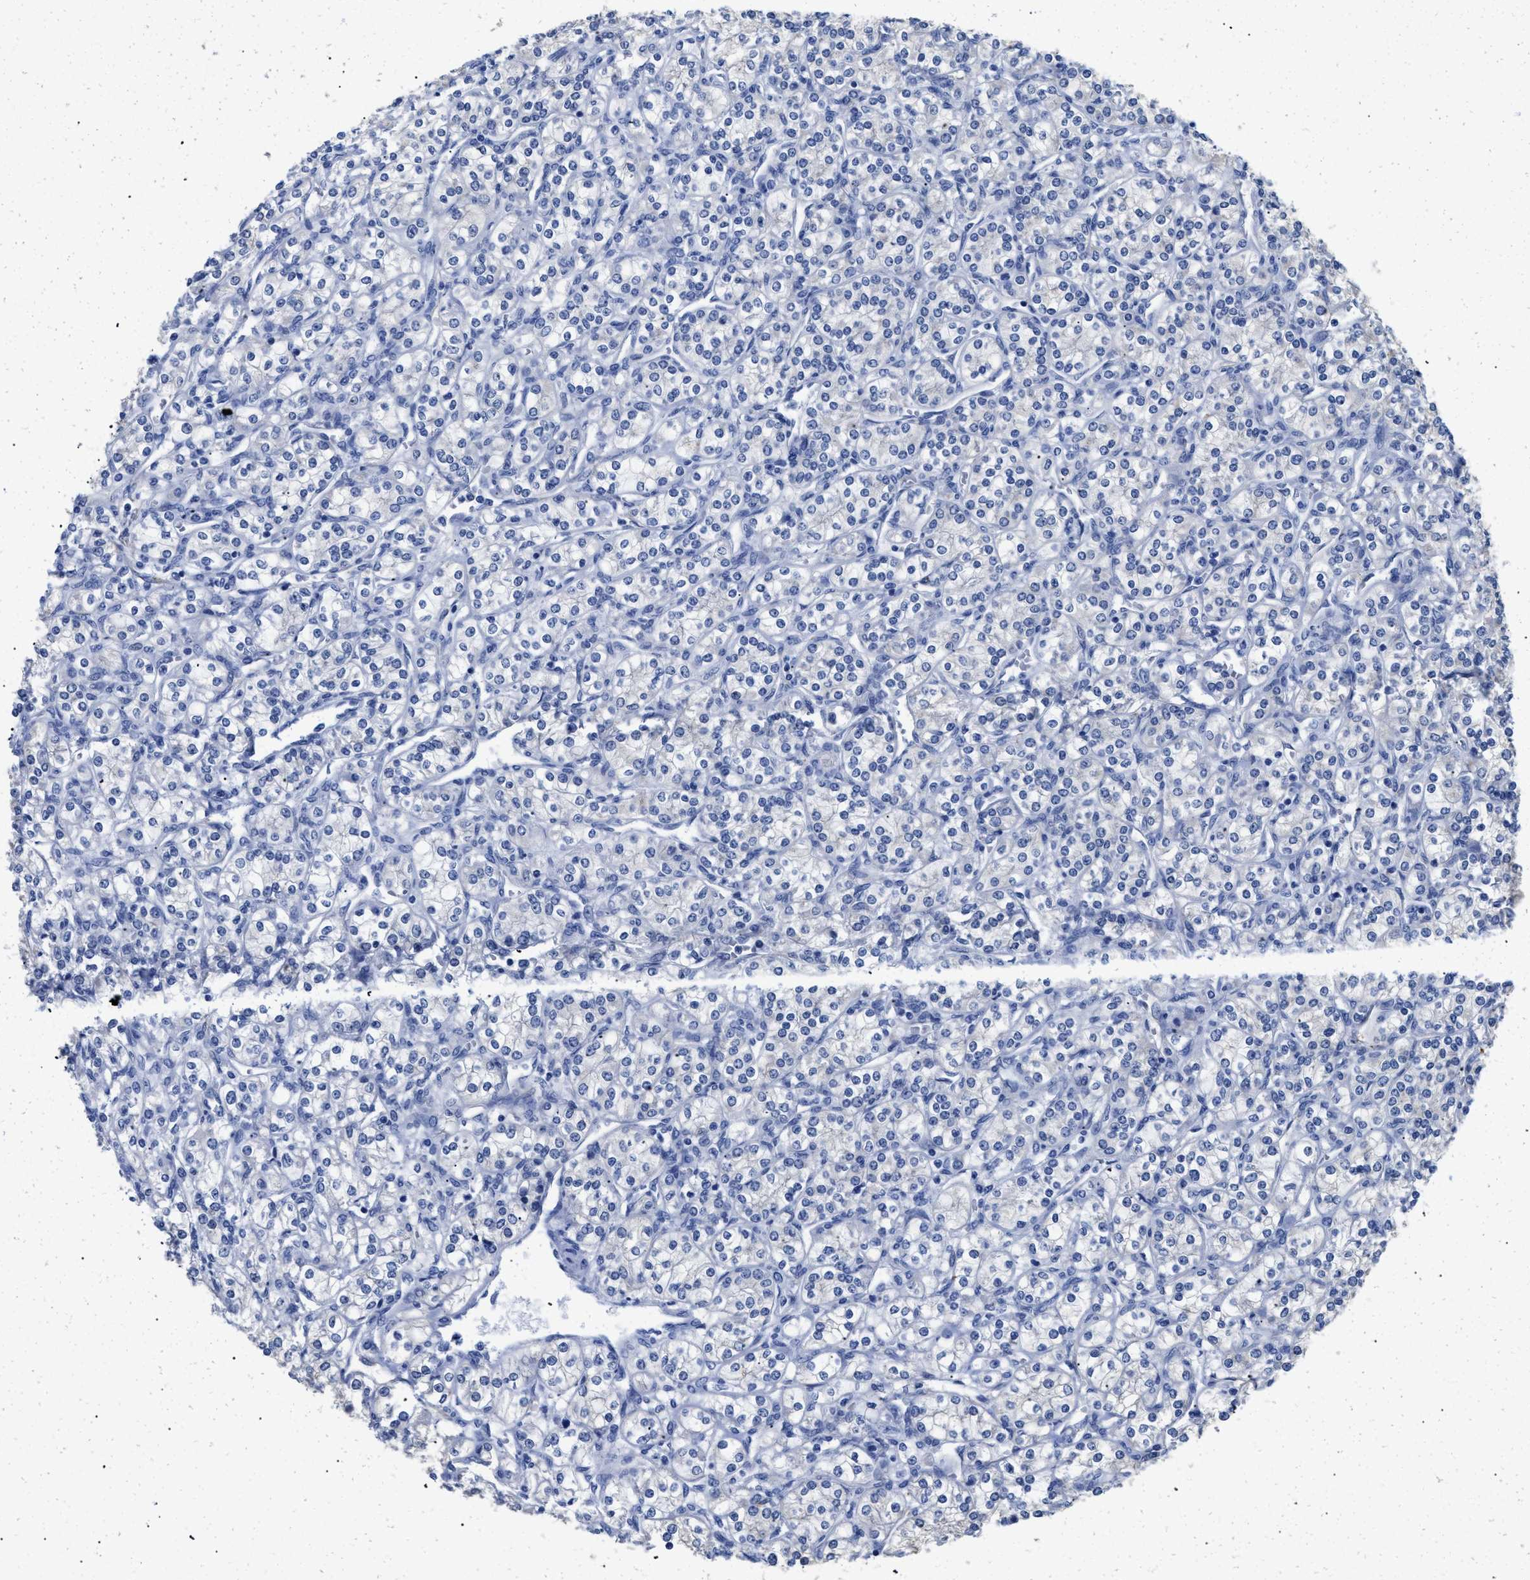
{"staining": {"intensity": "negative", "quantity": "none", "location": "none"}, "tissue": "renal cancer", "cell_type": "Tumor cells", "image_type": "cancer", "snomed": [{"axis": "morphology", "description": "Adenocarcinoma, NOS"}, {"axis": "topography", "description": "Kidney"}], "caption": "High power microscopy photomicrograph of an IHC histopathology image of renal cancer, revealing no significant expression in tumor cells.", "gene": "APOBEC2", "patient": {"sex": "male", "age": 77}}